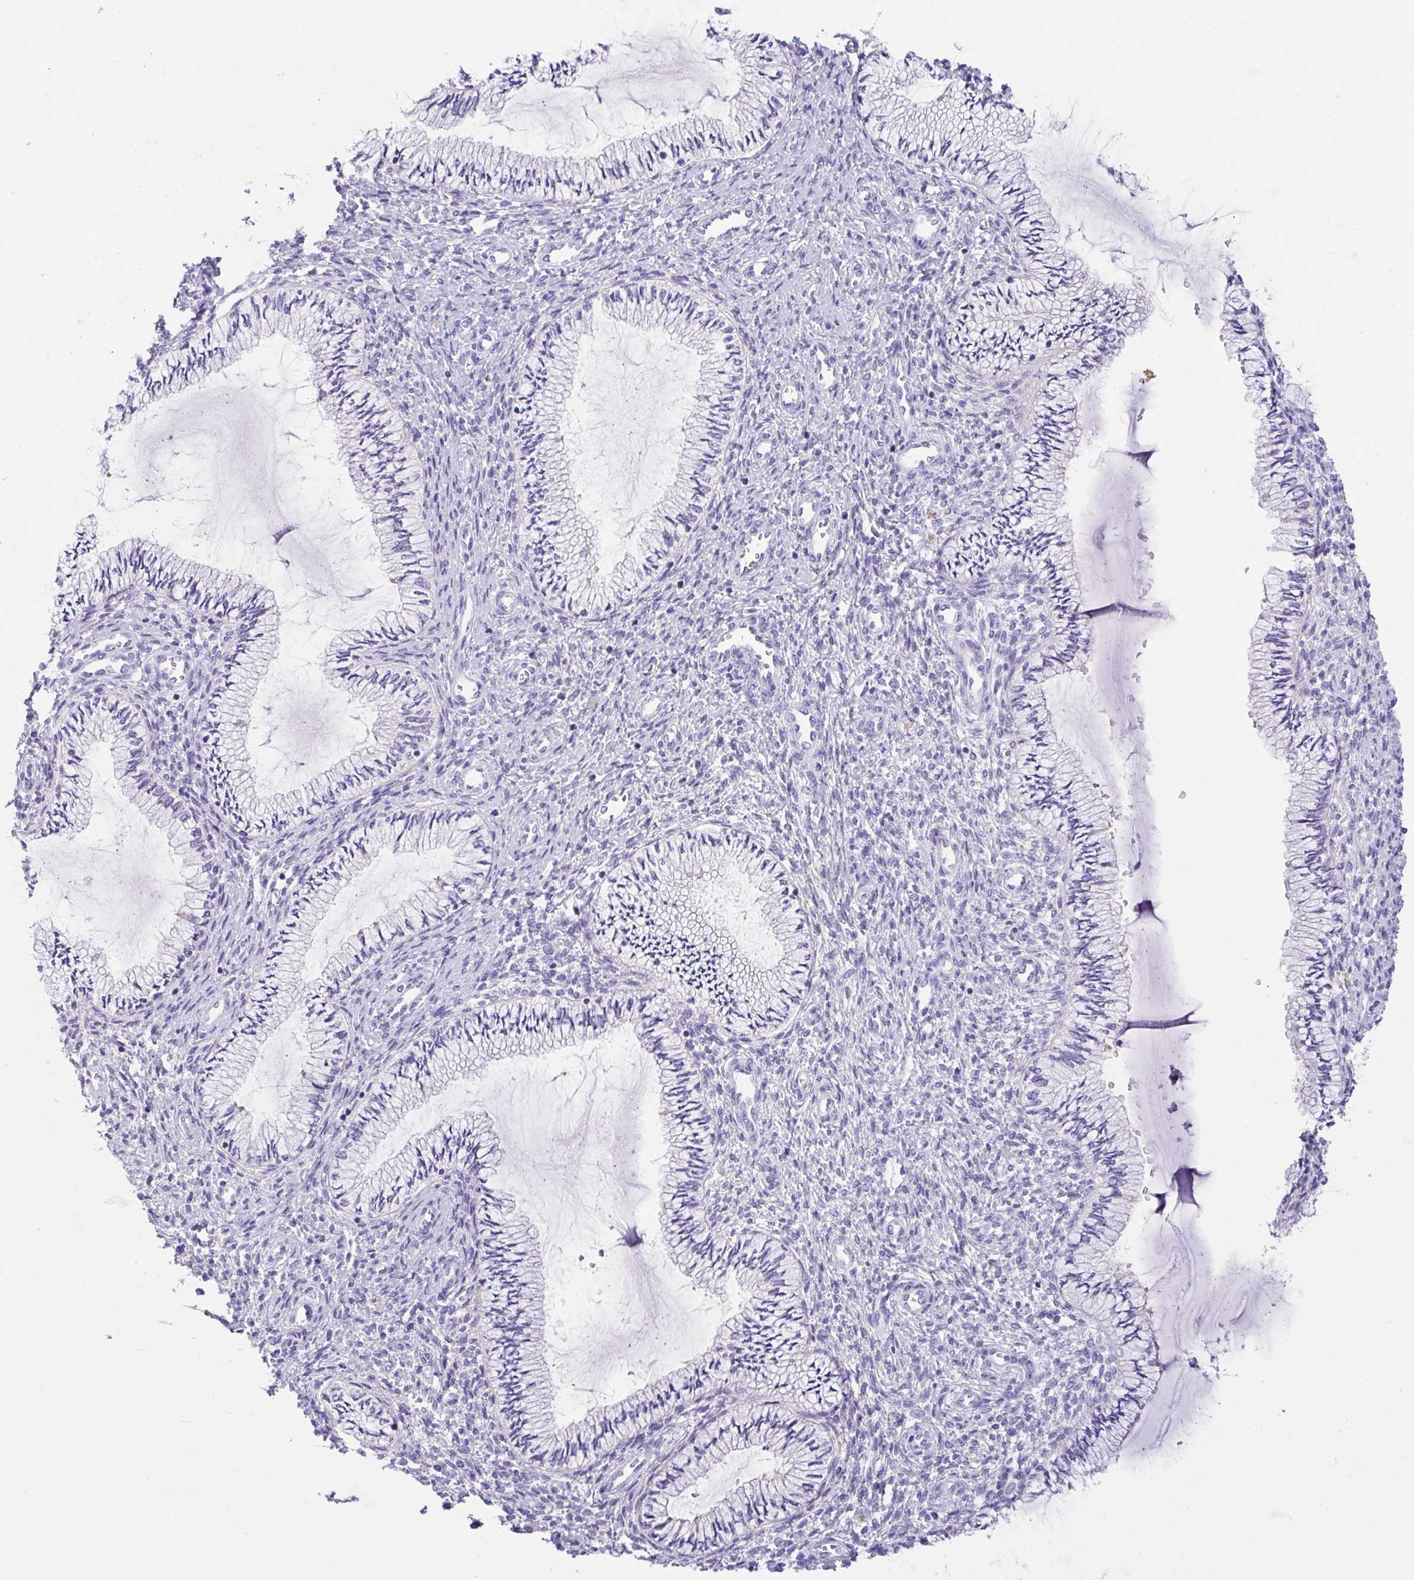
{"staining": {"intensity": "negative", "quantity": "none", "location": "none"}, "tissue": "cervix", "cell_type": "Glandular cells", "image_type": "normal", "snomed": [{"axis": "morphology", "description": "Normal tissue, NOS"}, {"axis": "topography", "description": "Cervix"}], "caption": "The immunohistochemistry image has no significant positivity in glandular cells of cervix.", "gene": "FBXL20", "patient": {"sex": "female", "age": 24}}